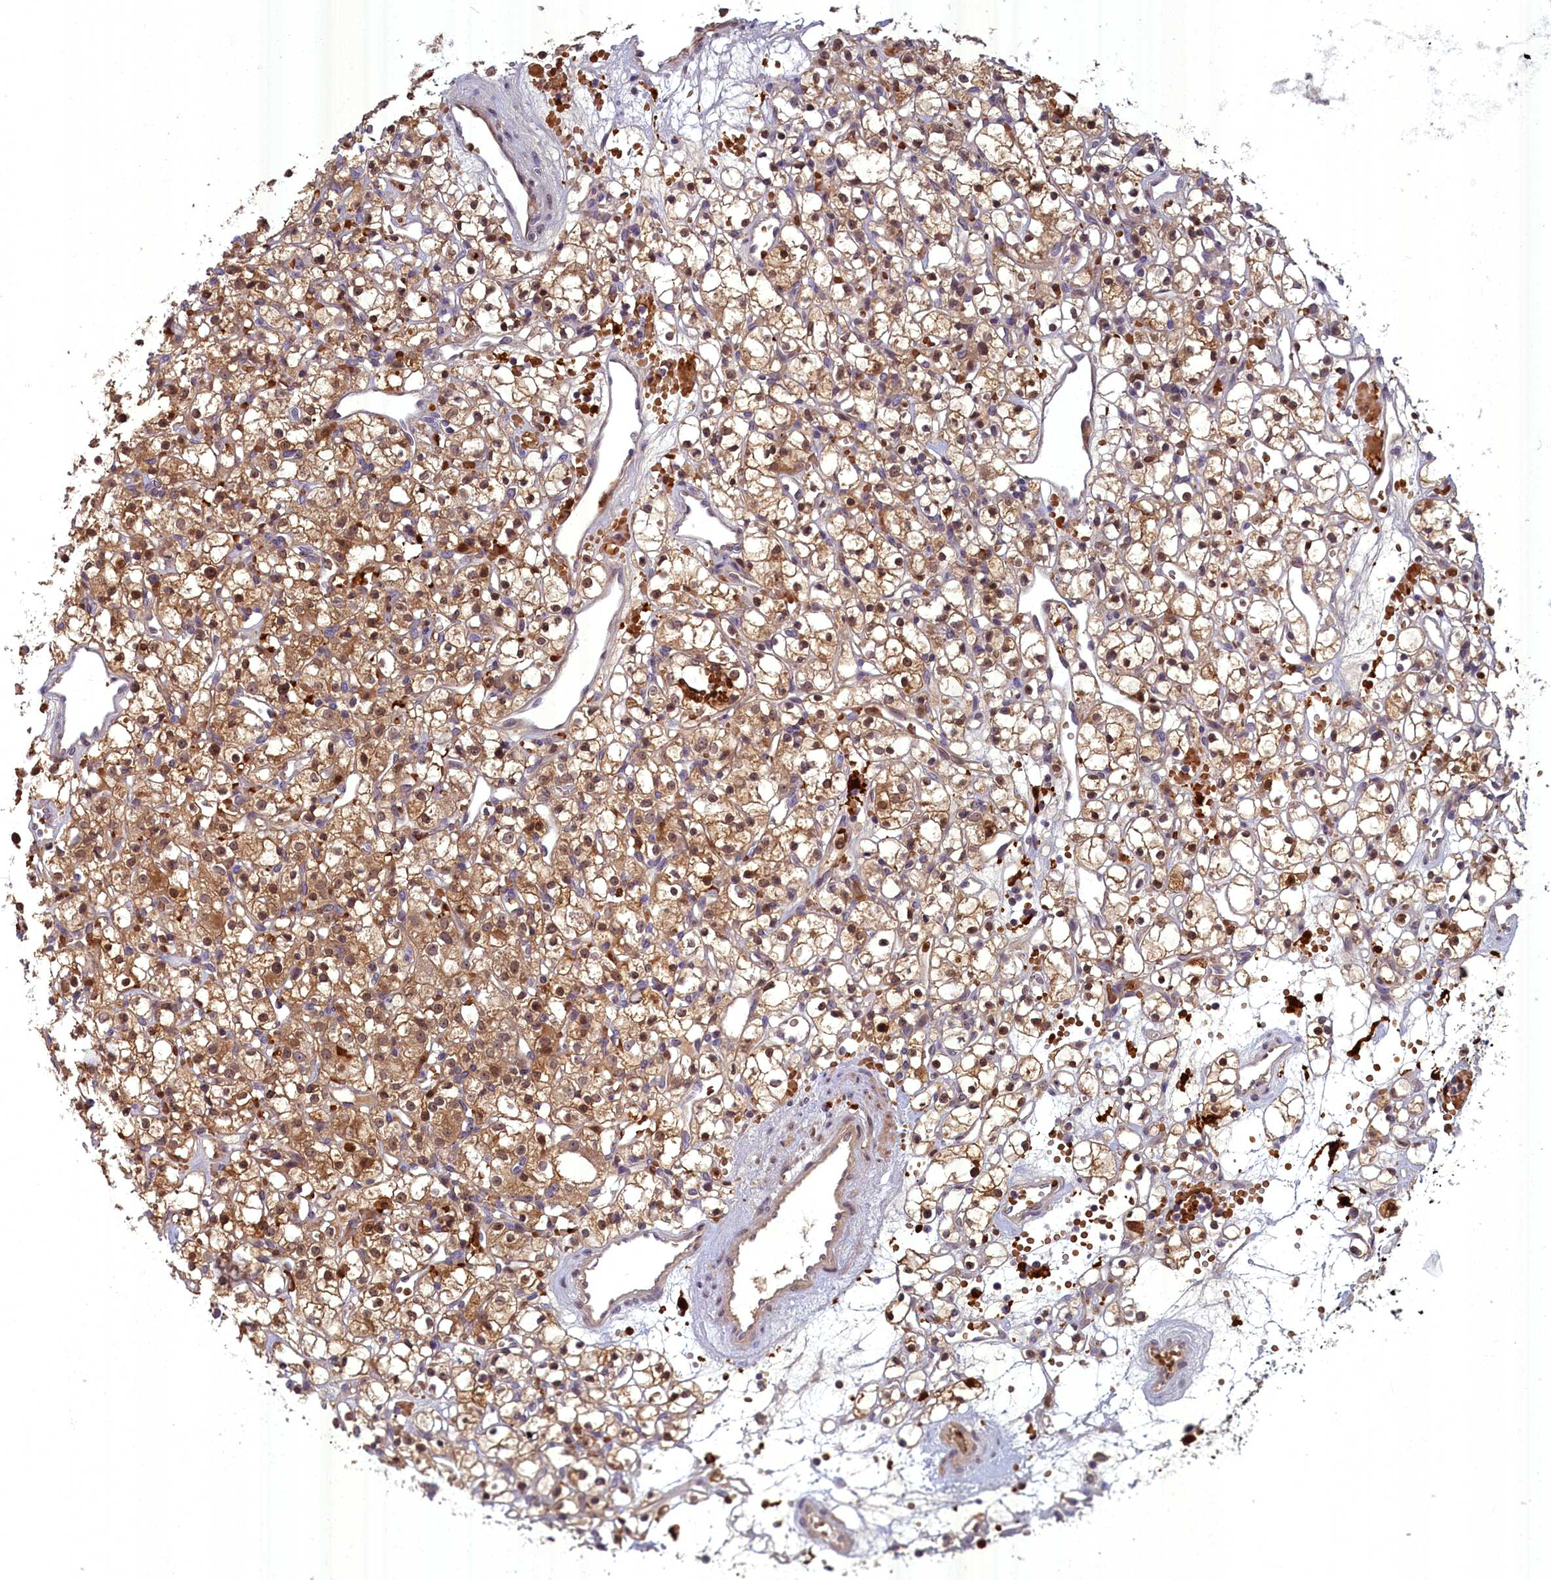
{"staining": {"intensity": "moderate", "quantity": "25%-75%", "location": "cytoplasmic/membranous,nuclear"}, "tissue": "renal cancer", "cell_type": "Tumor cells", "image_type": "cancer", "snomed": [{"axis": "morphology", "description": "Adenocarcinoma, NOS"}, {"axis": "topography", "description": "Kidney"}], "caption": "Human renal adenocarcinoma stained for a protein (brown) displays moderate cytoplasmic/membranous and nuclear positive positivity in about 25%-75% of tumor cells.", "gene": "BLVRB", "patient": {"sex": "female", "age": 59}}